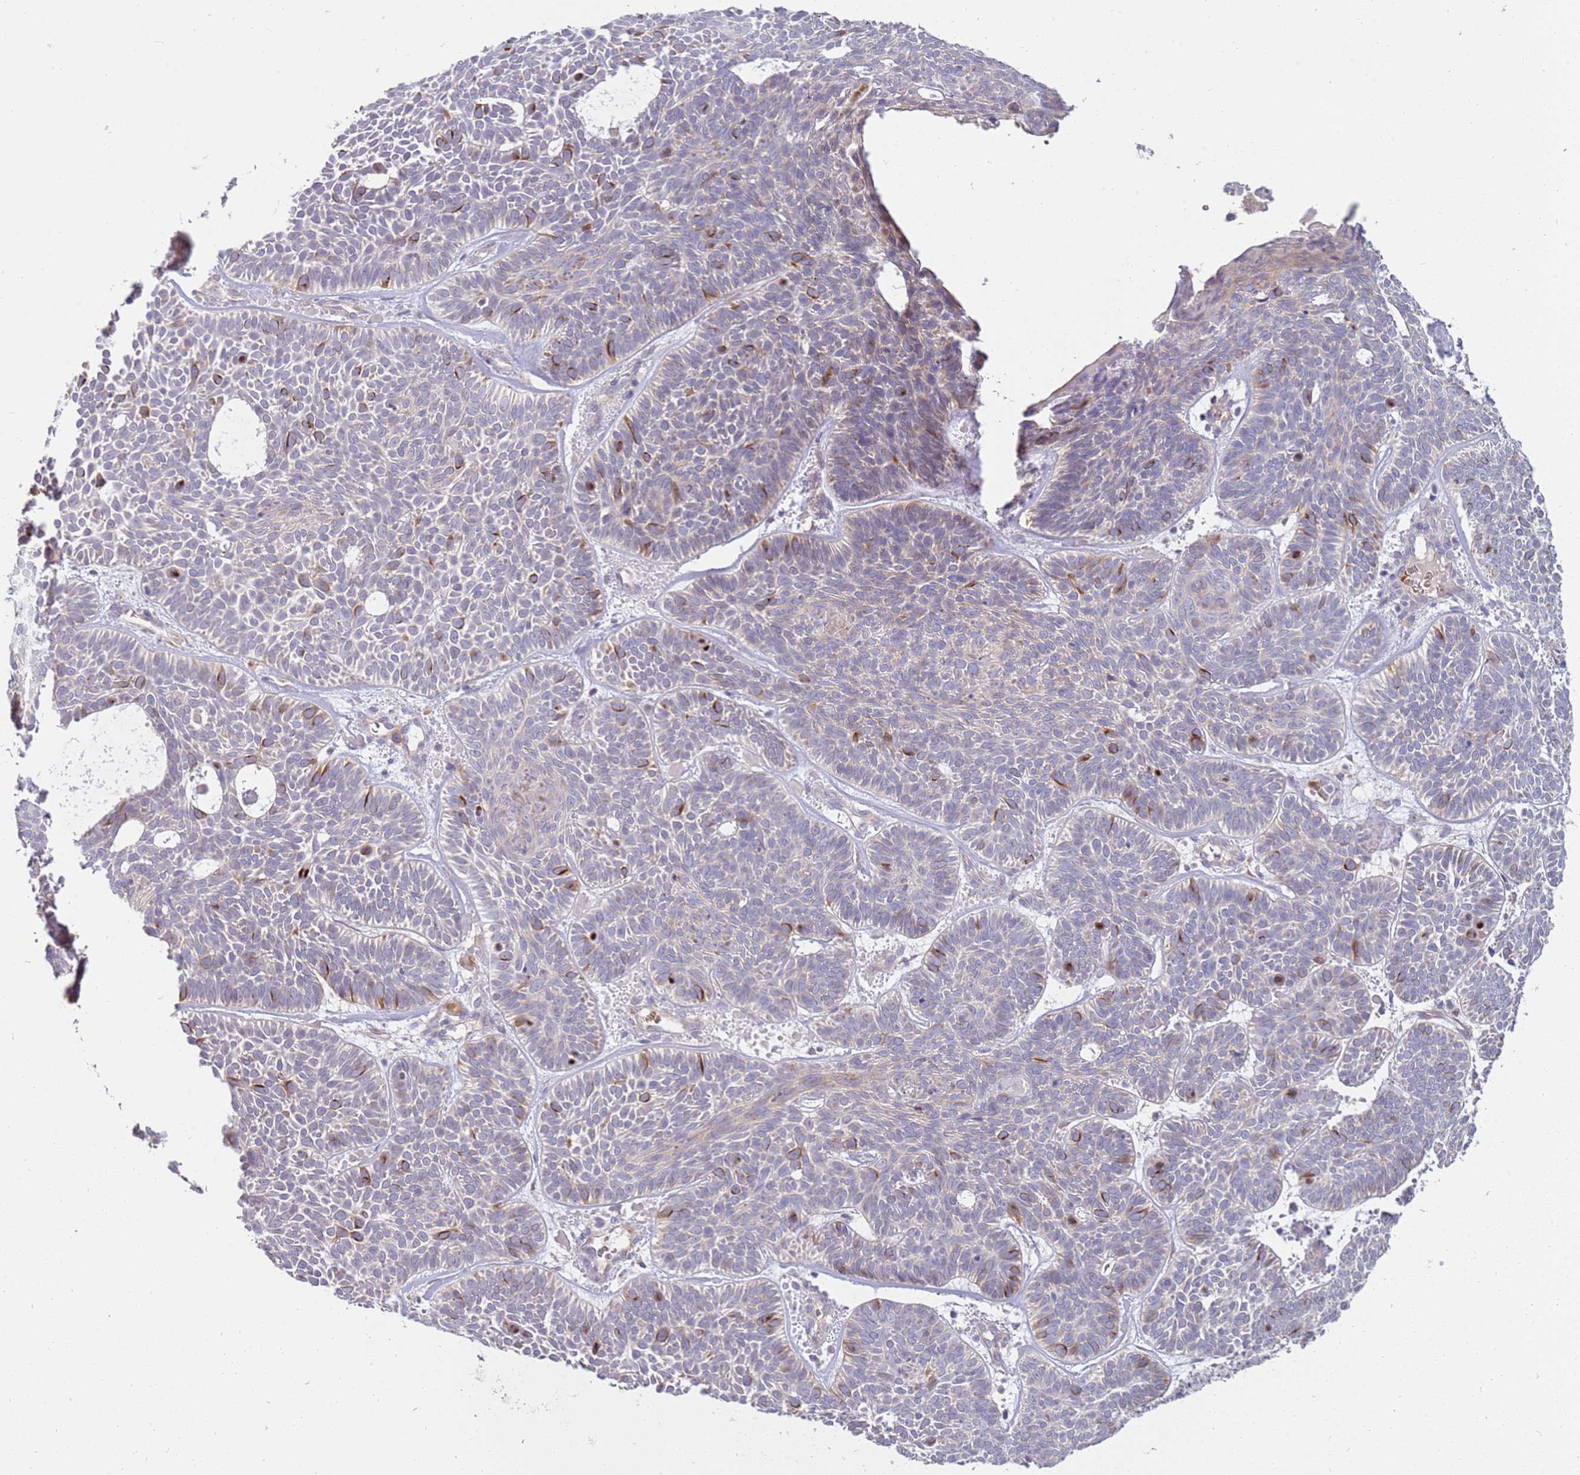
{"staining": {"intensity": "moderate", "quantity": "<25%", "location": "cytoplasmic/membranous"}, "tissue": "skin cancer", "cell_type": "Tumor cells", "image_type": "cancer", "snomed": [{"axis": "morphology", "description": "Basal cell carcinoma"}, {"axis": "topography", "description": "Skin"}], "caption": "Immunohistochemical staining of skin basal cell carcinoma shows low levels of moderate cytoplasmic/membranous protein staining in about <25% of tumor cells.", "gene": "NMUR2", "patient": {"sex": "male", "age": 85}}